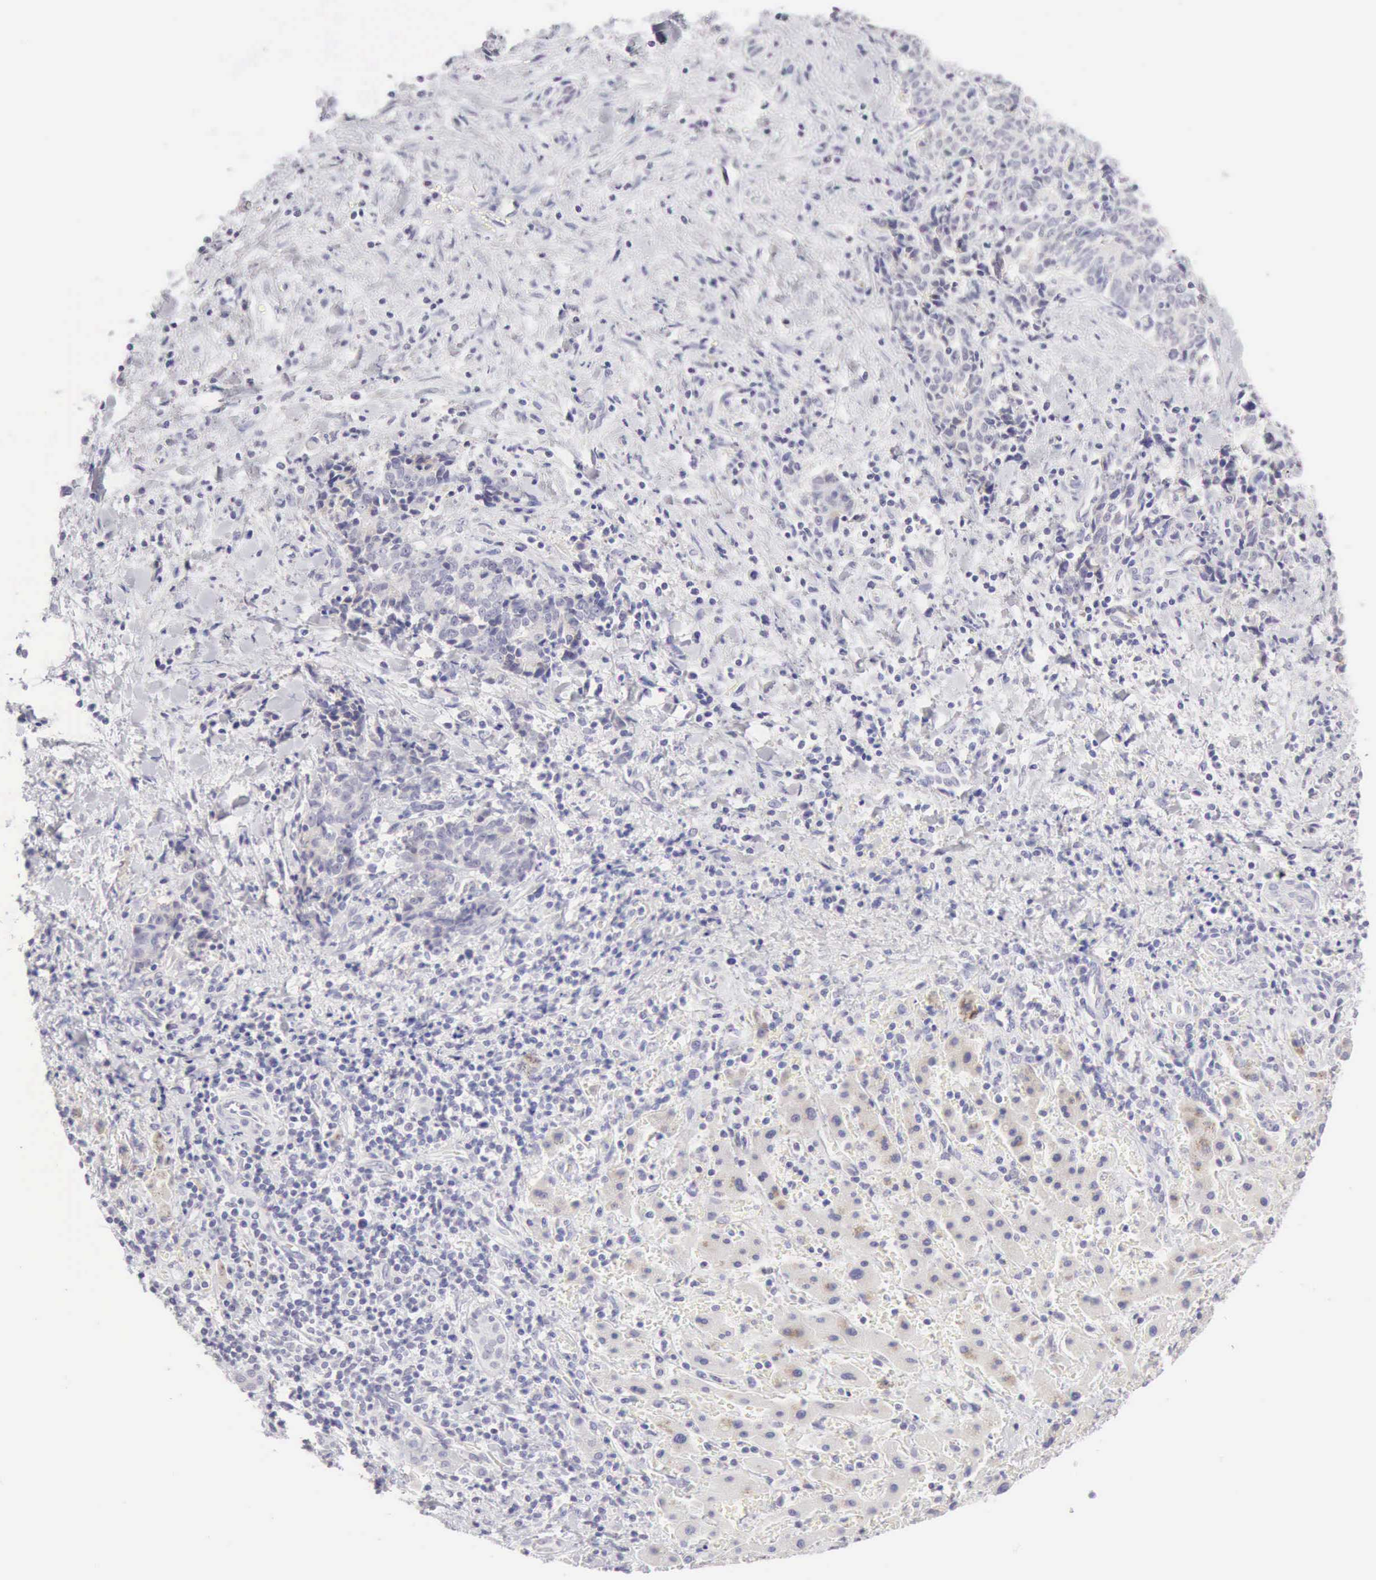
{"staining": {"intensity": "negative", "quantity": "none", "location": "none"}, "tissue": "liver cancer", "cell_type": "Tumor cells", "image_type": "cancer", "snomed": [{"axis": "morphology", "description": "Cholangiocarcinoma"}, {"axis": "topography", "description": "Liver"}], "caption": "Tumor cells show no significant protein staining in cholangiocarcinoma (liver). (DAB immunohistochemistry with hematoxylin counter stain).", "gene": "RNASE1", "patient": {"sex": "male", "age": 57}}